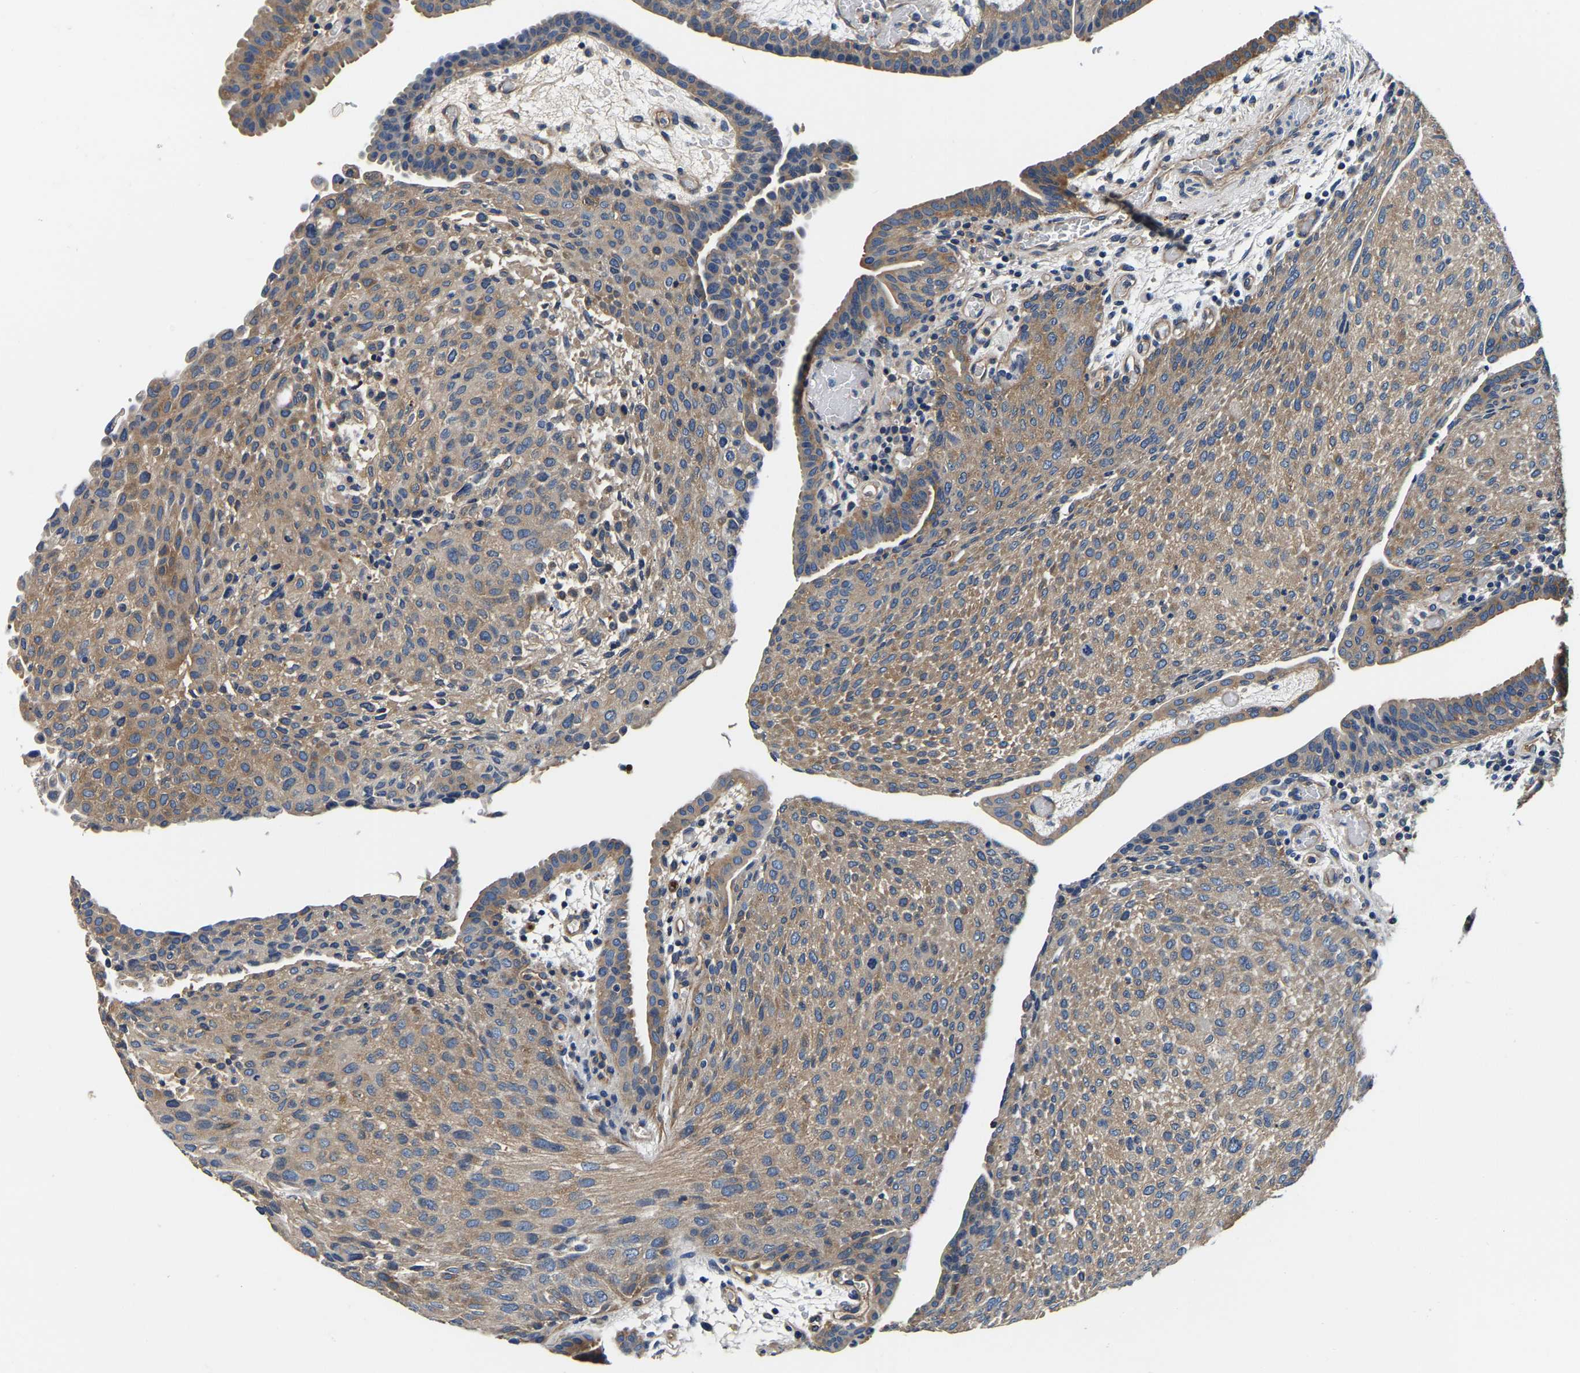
{"staining": {"intensity": "moderate", "quantity": ">75%", "location": "cytoplasmic/membranous"}, "tissue": "urothelial cancer", "cell_type": "Tumor cells", "image_type": "cancer", "snomed": [{"axis": "morphology", "description": "Urothelial carcinoma, Low grade"}, {"axis": "morphology", "description": "Urothelial carcinoma, High grade"}, {"axis": "topography", "description": "Urinary bladder"}], "caption": "An immunohistochemistry histopathology image of tumor tissue is shown. Protein staining in brown highlights moderate cytoplasmic/membranous positivity in high-grade urothelial carcinoma within tumor cells. (DAB (3,3'-diaminobenzidine) IHC with brightfield microscopy, high magnification).", "gene": "SH3GLB1", "patient": {"sex": "male", "age": 35}}